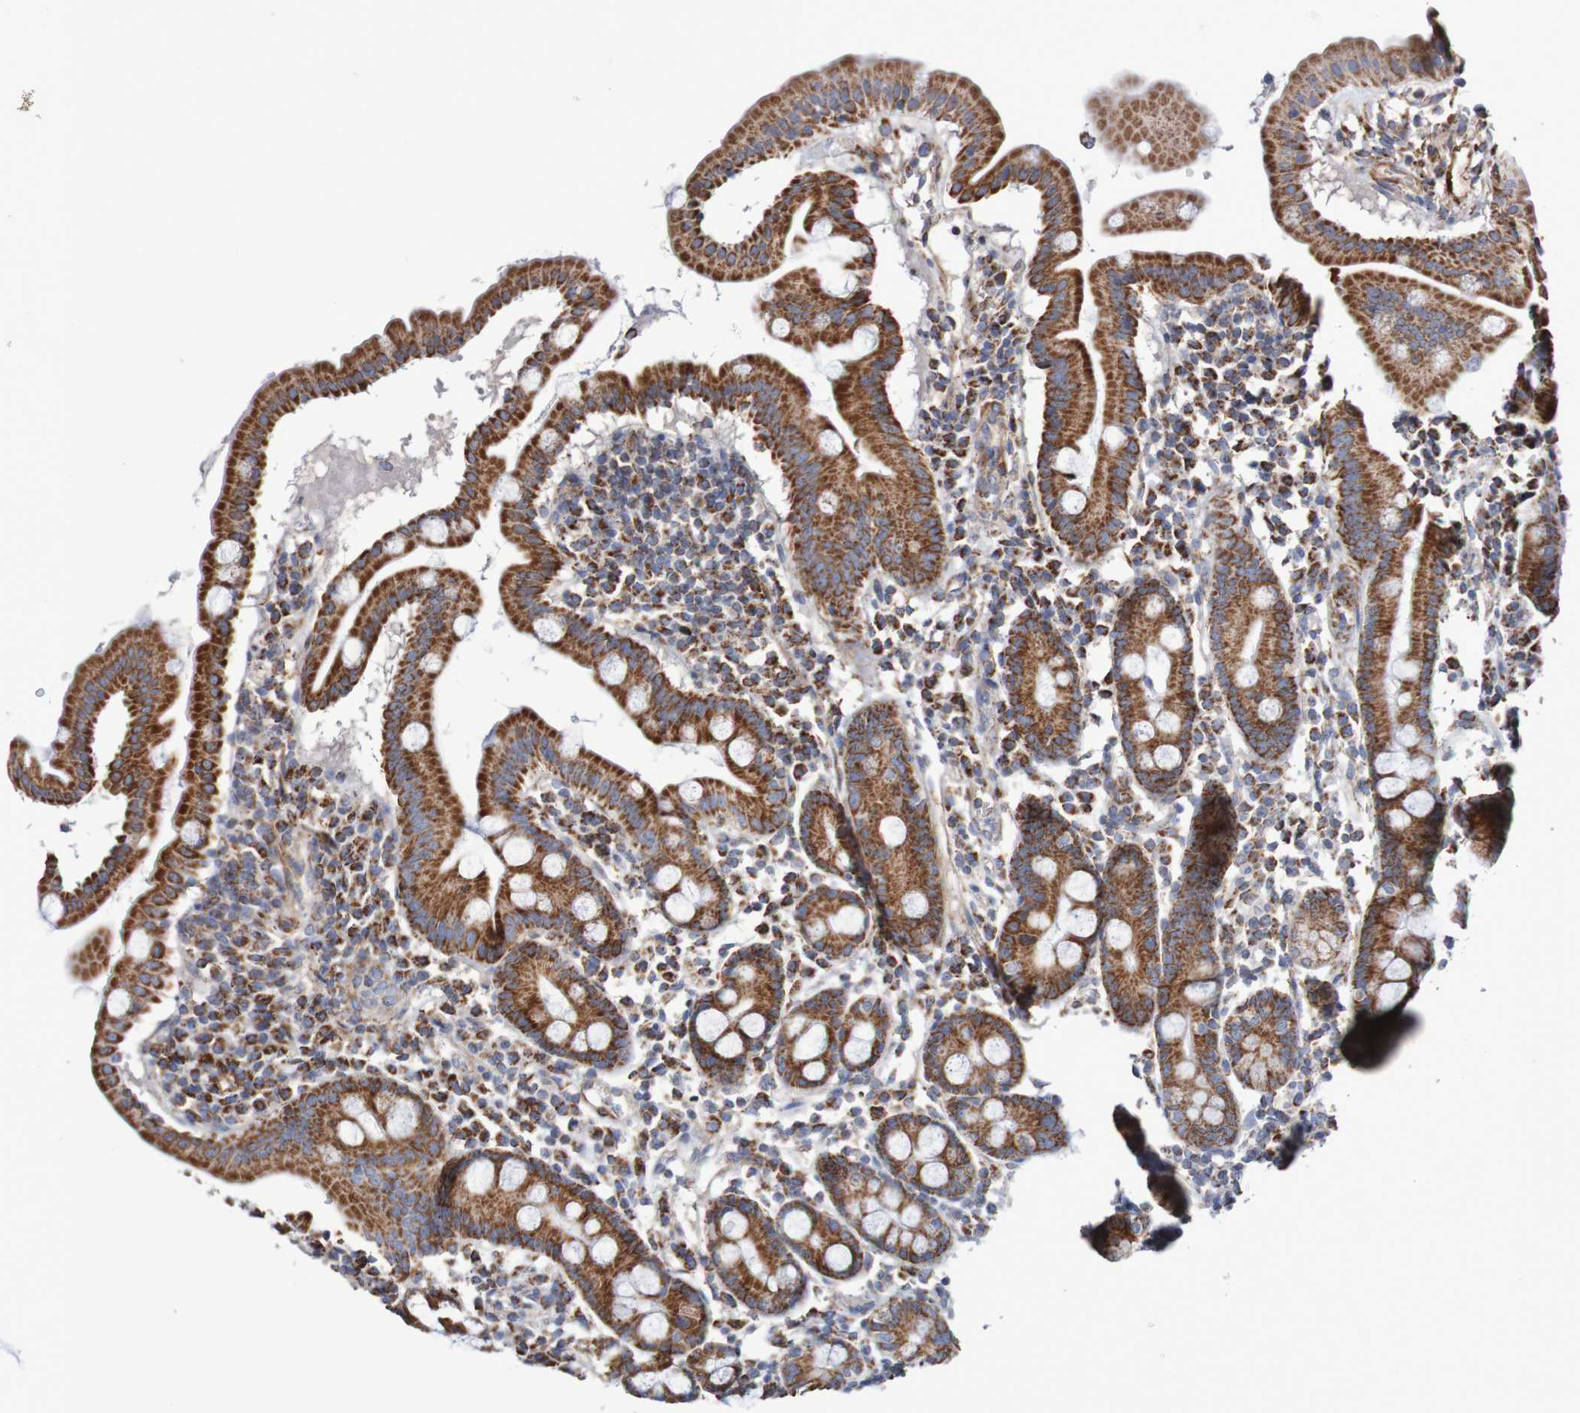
{"staining": {"intensity": "strong", "quantity": ">75%", "location": "cytoplasmic/membranous"}, "tissue": "duodenum", "cell_type": "Glandular cells", "image_type": "normal", "snomed": [{"axis": "morphology", "description": "Normal tissue, NOS"}, {"axis": "topography", "description": "Duodenum"}], "caption": "Duodenum stained with immunohistochemistry (IHC) exhibits strong cytoplasmic/membranous positivity in about >75% of glandular cells. (Brightfield microscopy of DAB IHC at high magnification).", "gene": "MMEL1", "patient": {"sex": "male", "age": 50}}